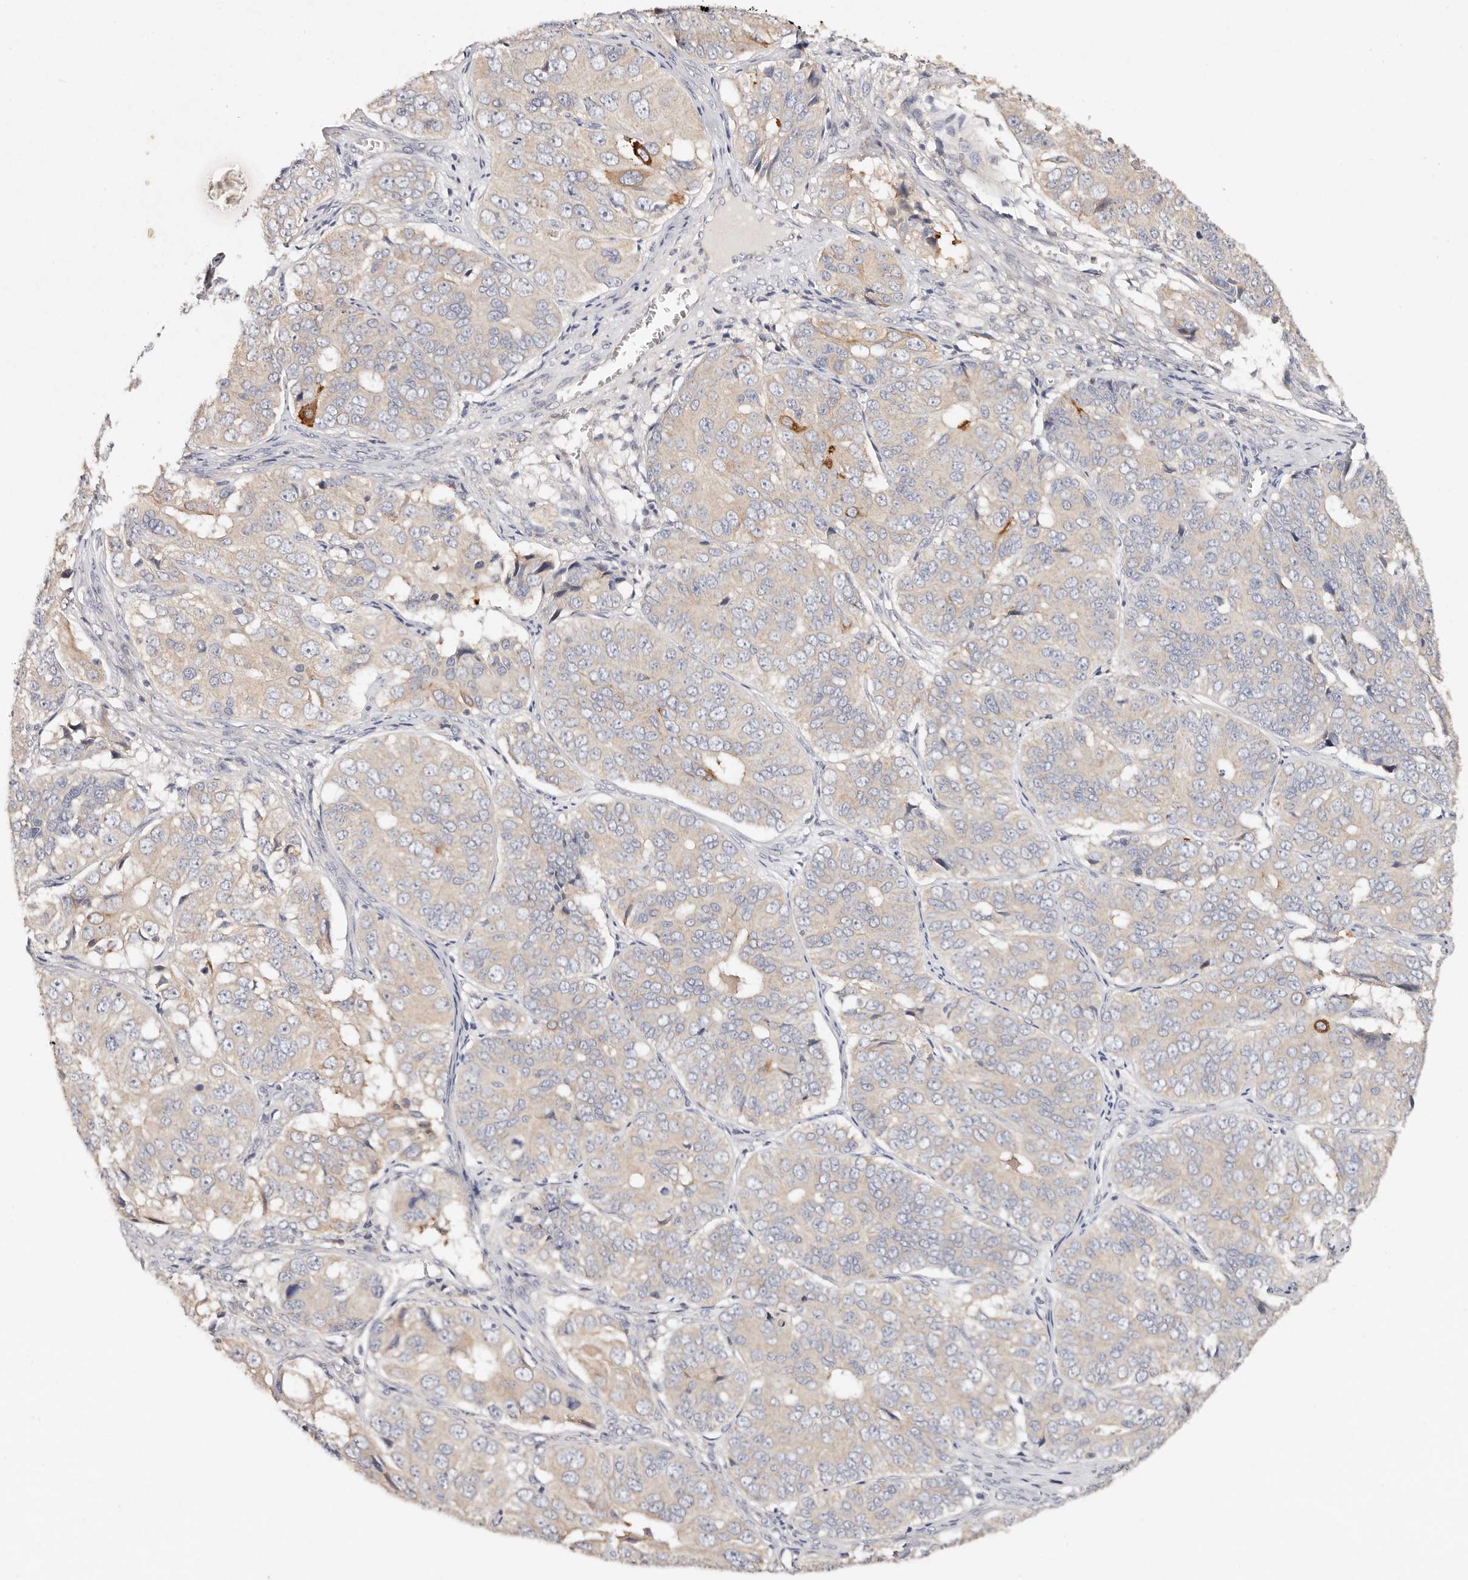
{"staining": {"intensity": "moderate", "quantity": "<25%", "location": "cytoplasmic/membranous"}, "tissue": "ovarian cancer", "cell_type": "Tumor cells", "image_type": "cancer", "snomed": [{"axis": "morphology", "description": "Carcinoma, endometroid"}, {"axis": "topography", "description": "Ovary"}], "caption": "High-power microscopy captured an IHC photomicrograph of ovarian cancer, revealing moderate cytoplasmic/membranous staining in approximately <25% of tumor cells.", "gene": "VIPAS39", "patient": {"sex": "female", "age": 51}}